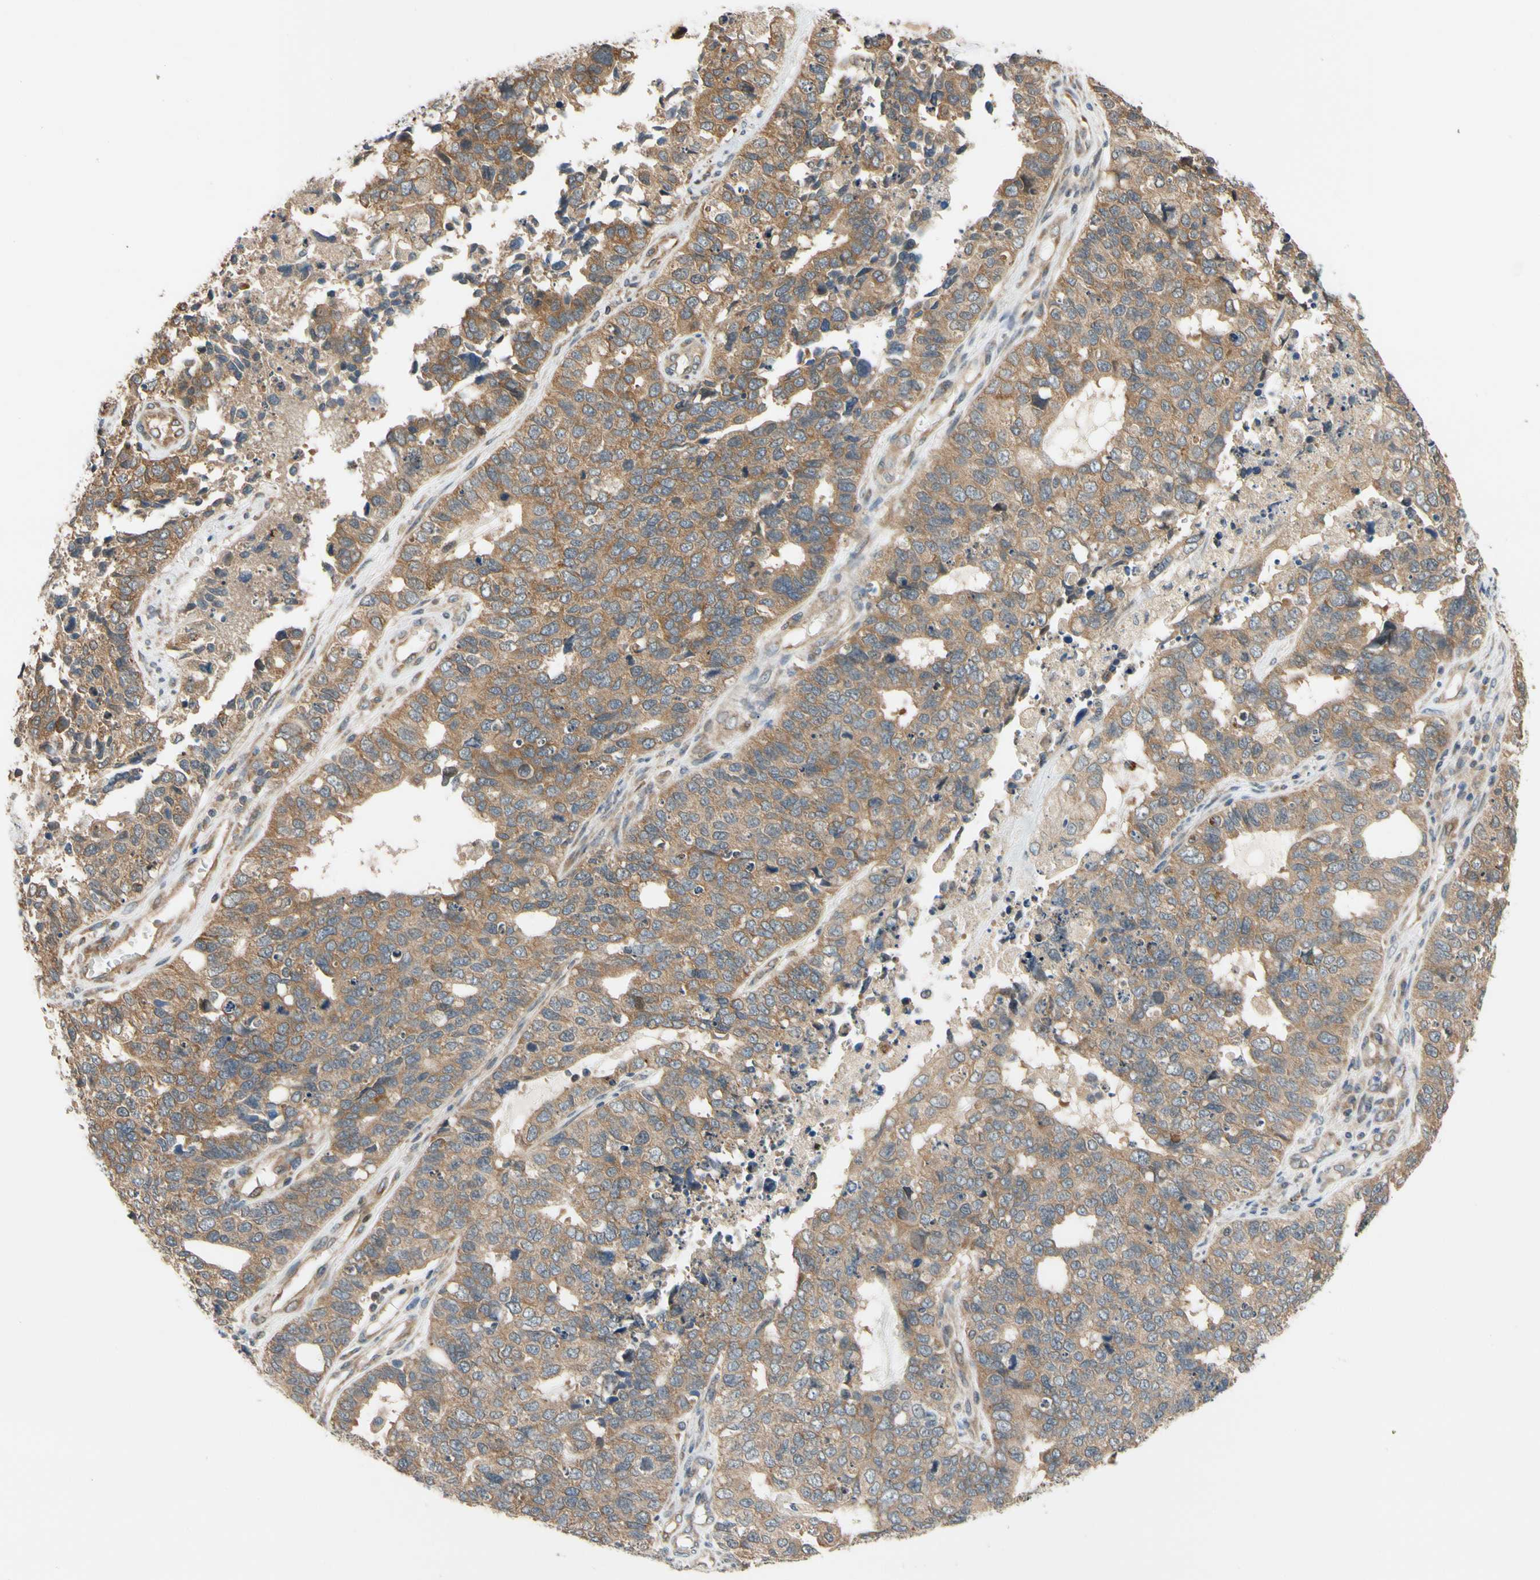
{"staining": {"intensity": "moderate", "quantity": ">75%", "location": "cytoplasmic/membranous"}, "tissue": "cervical cancer", "cell_type": "Tumor cells", "image_type": "cancer", "snomed": [{"axis": "morphology", "description": "Squamous cell carcinoma, NOS"}, {"axis": "topography", "description": "Cervix"}], "caption": "Moderate cytoplasmic/membranous protein staining is present in about >75% of tumor cells in cervical cancer.", "gene": "ANKHD1", "patient": {"sex": "female", "age": 63}}